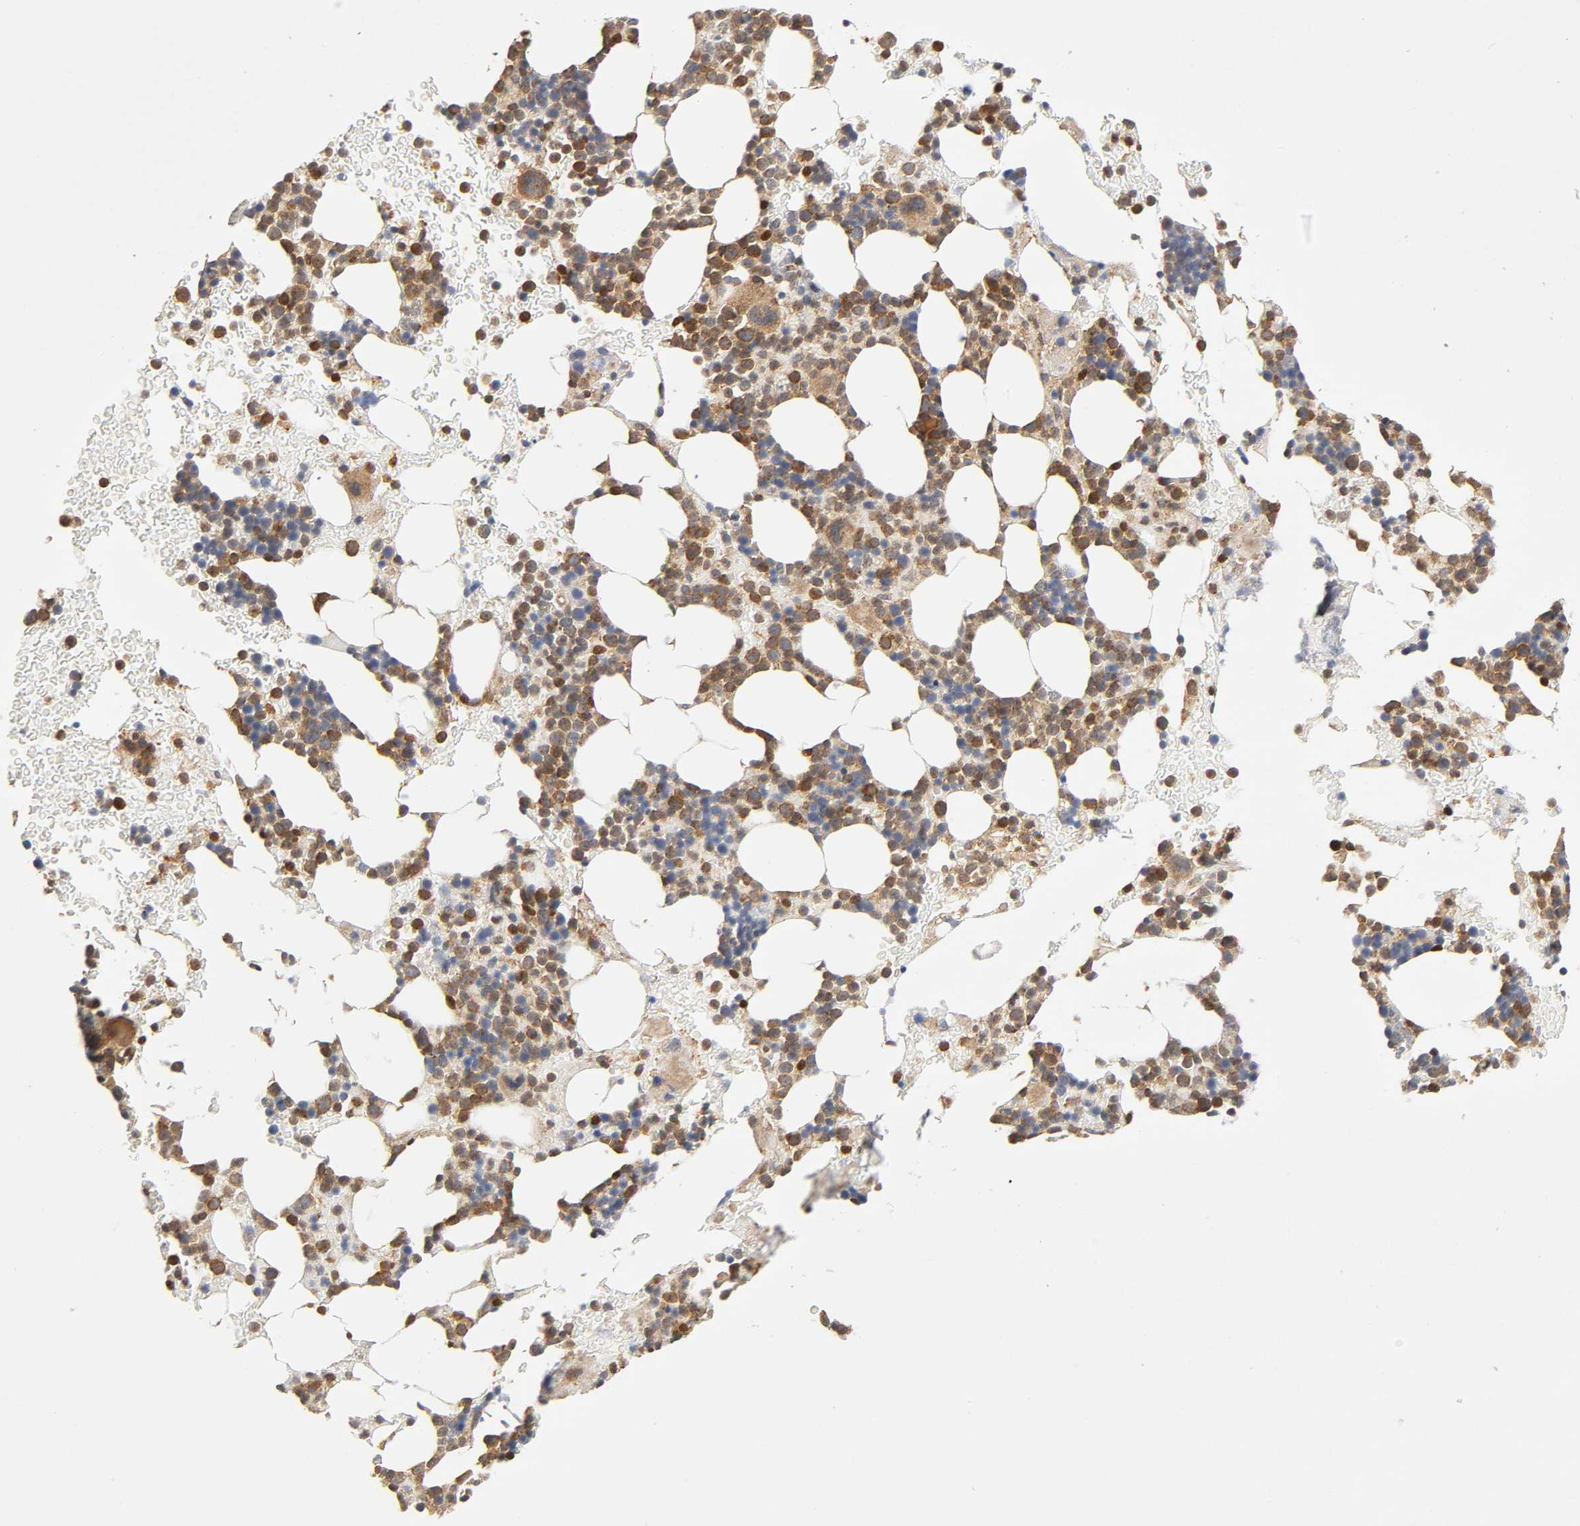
{"staining": {"intensity": "moderate", "quantity": "25%-75%", "location": "cytoplasmic/membranous"}, "tissue": "bone marrow", "cell_type": "Hematopoietic cells", "image_type": "normal", "snomed": [{"axis": "morphology", "description": "Normal tissue, NOS"}, {"axis": "topography", "description": "Bone marrow"}], "caption": "IHC histopathology image of unremarkable bone marrow: human bone marrow stained using immunohistochemistry exhibits medium levels of moderate protein expression localized specifically in the cytoplasmic/membranous of hematopoietic cells, appearing as a cytoplasmic/membranous brown color.", "gene": "PAFAH1B1", "patient": {"sex": "male", "age": 17}}